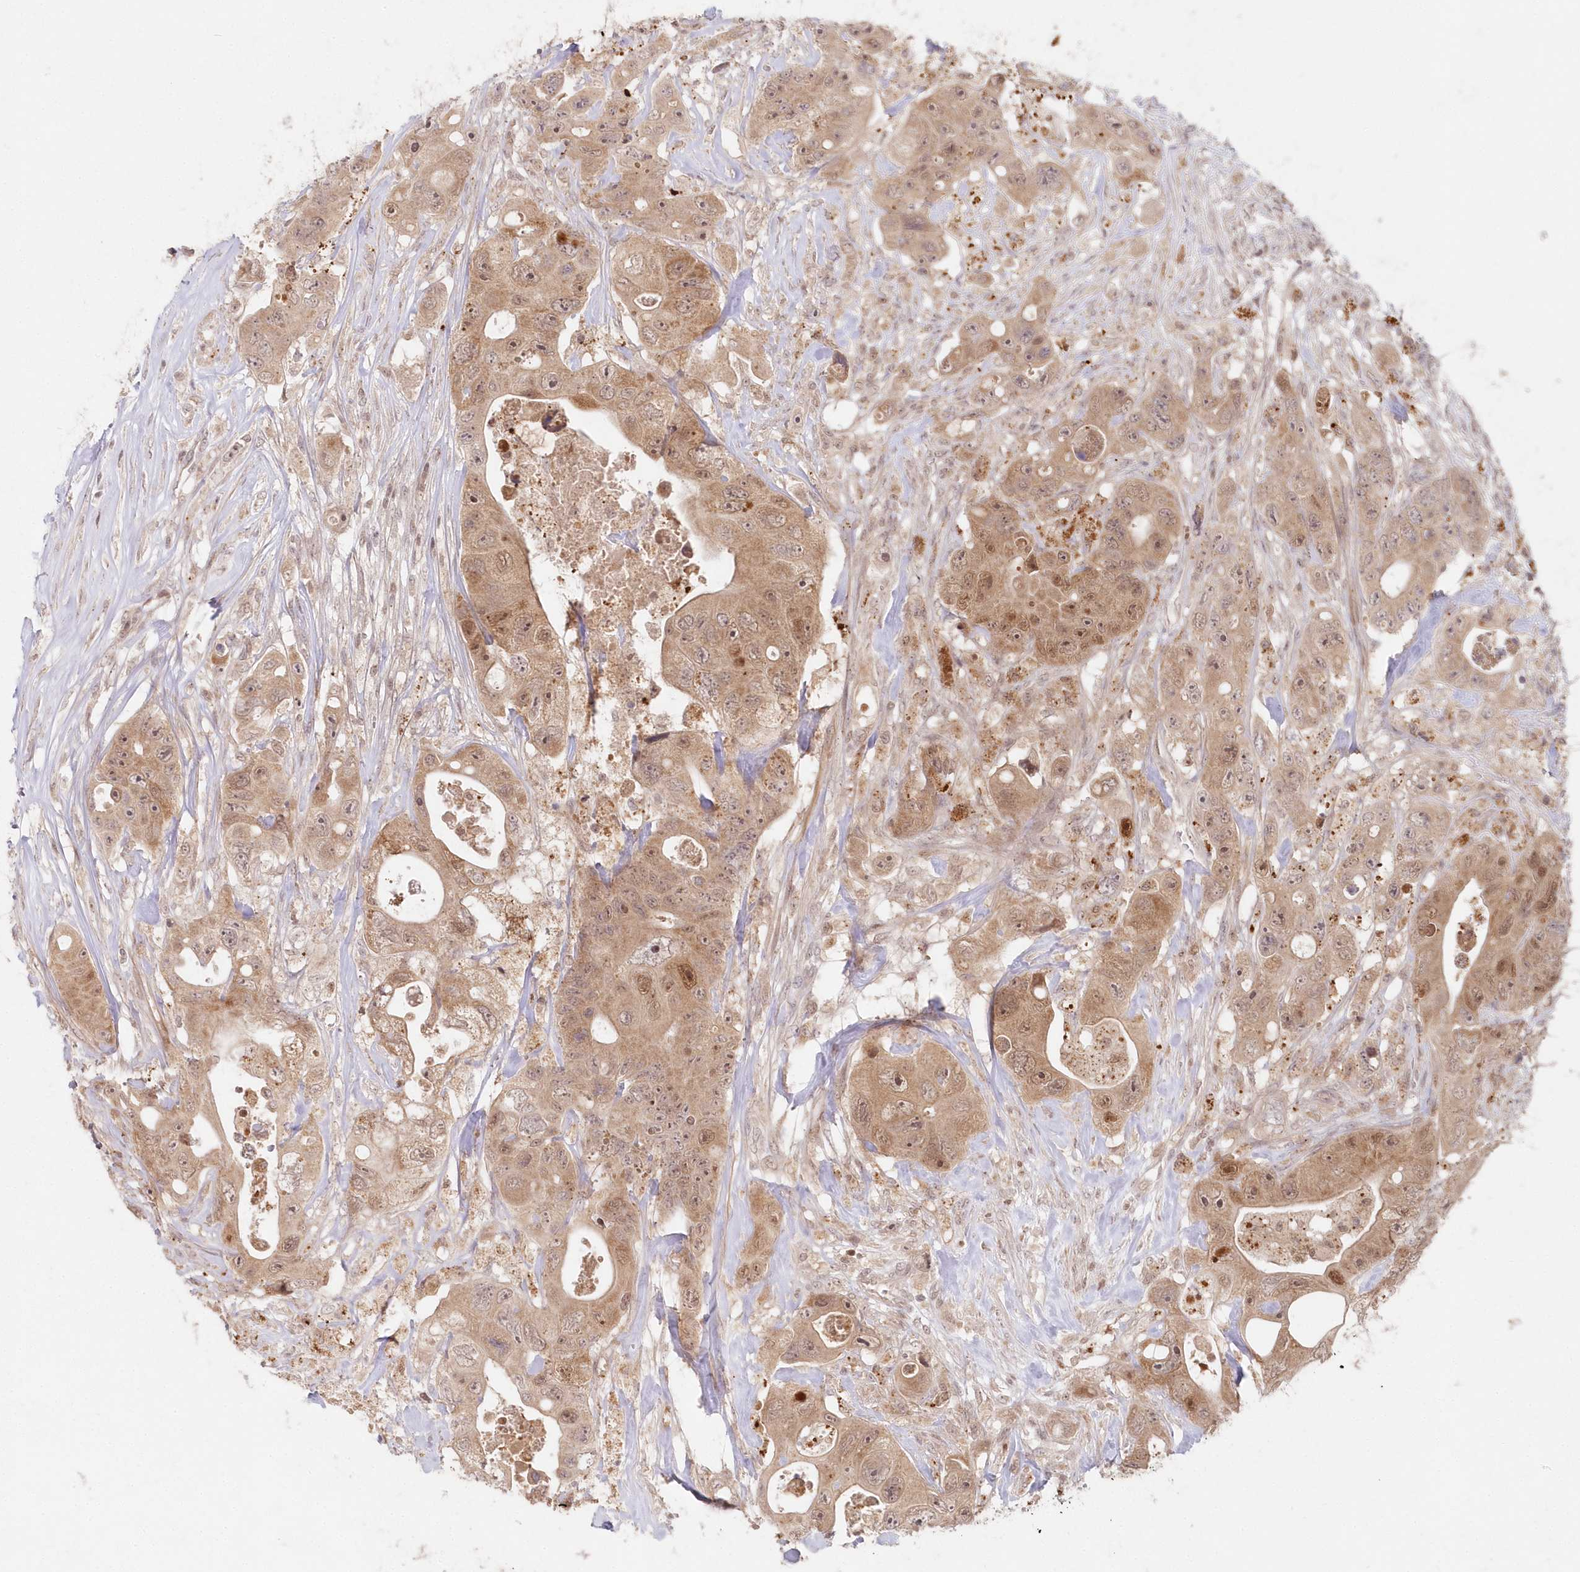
{"staining": {"intensity": "moderate", "quantity": ">75%", "location": "cytoplasmic/membranous,nuclear"}, "tissue": "colorectal cancer", "cell_type": "Tumor cells", "image_type": "cancer", "snomed": [{"axis": "morphology", "description": "Adenocarcinoma, NOS"}, {"axis": "topography", "description": "Colon"}], "caption": "Colorectal cancer stained with a protein marker displays moderate staining in tumor cells.", "gene": "ASCC1", "patient": {"sex": "female", "age": 46}}